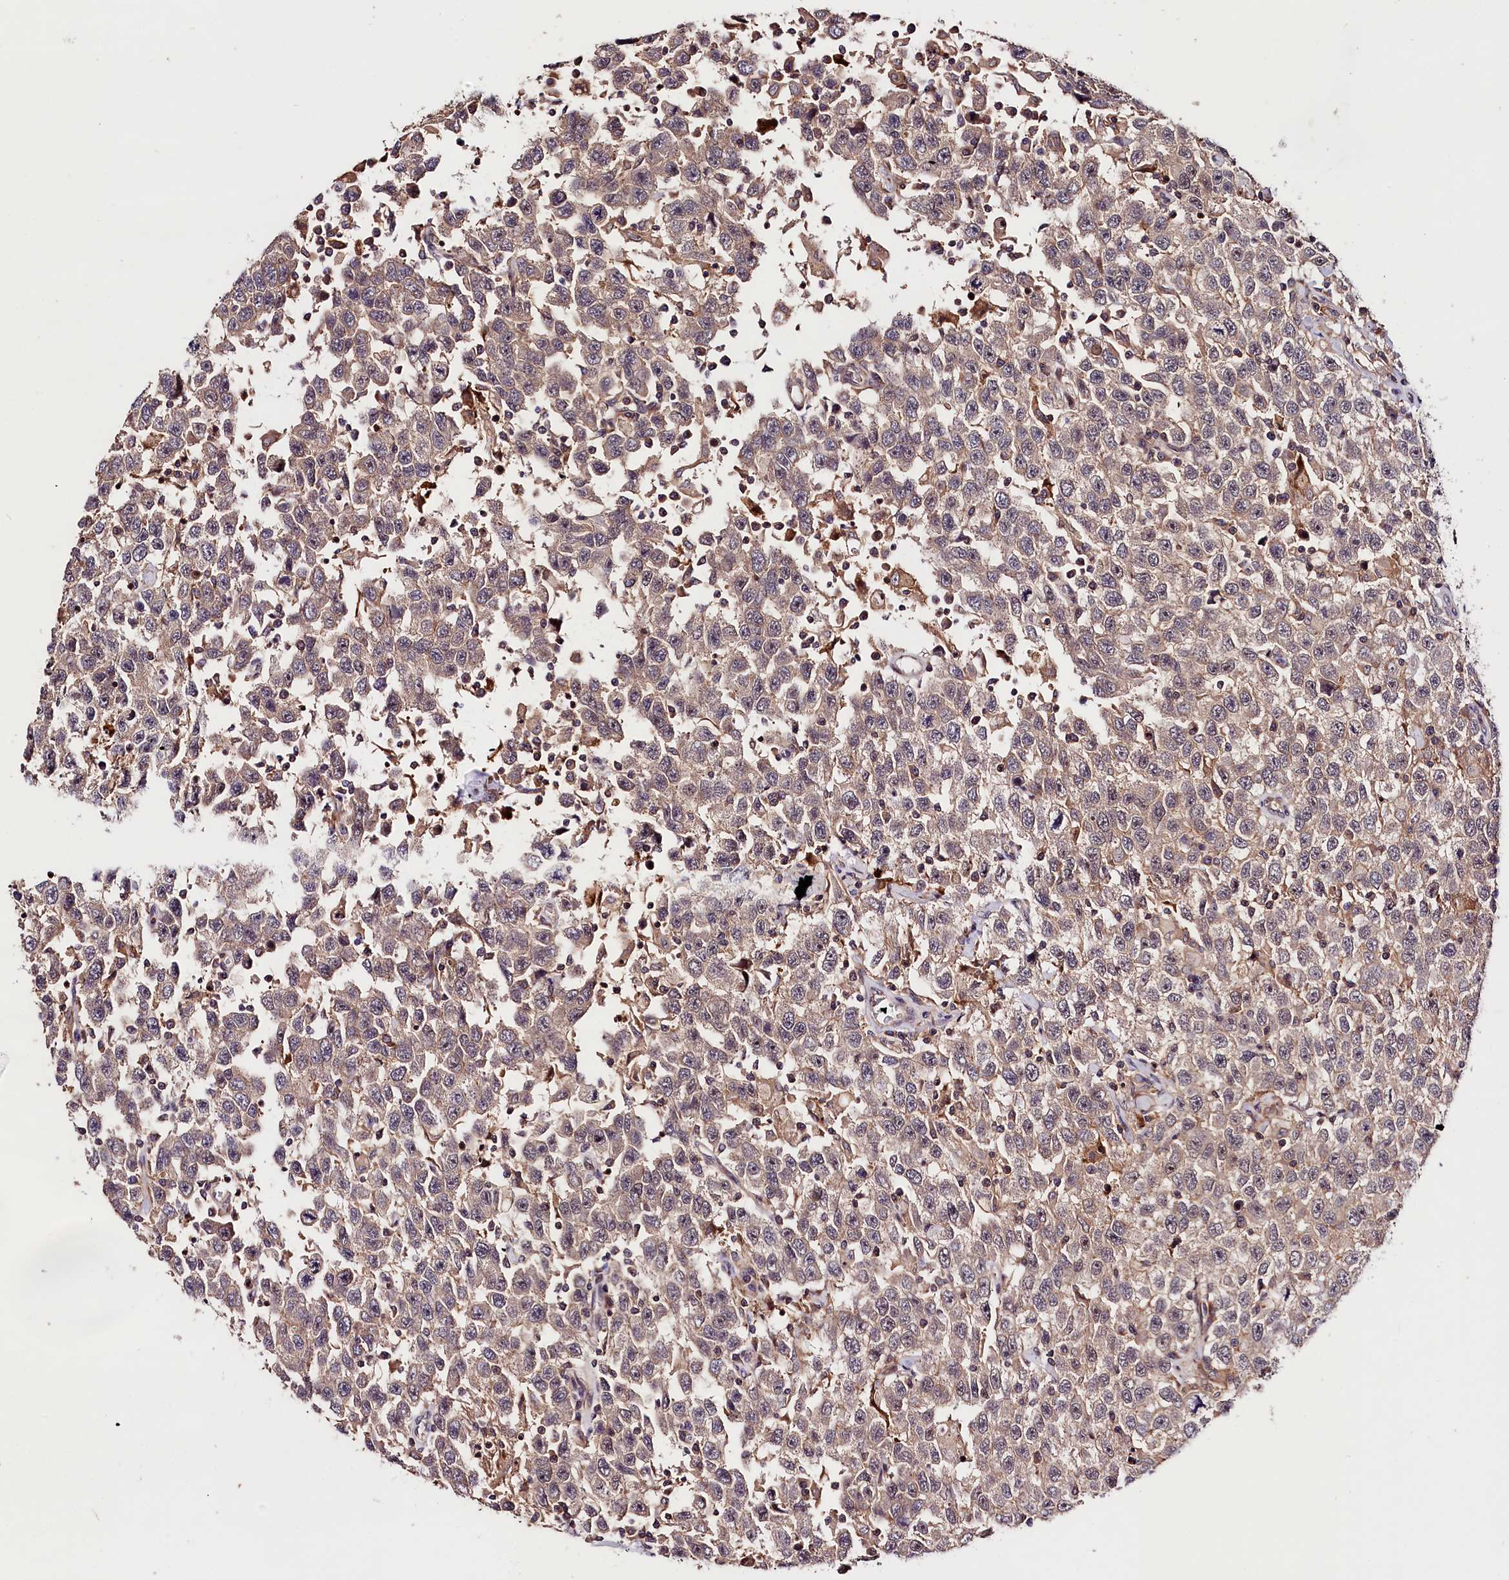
{"staining": {"intensity": "weak", "quantity": "25%-75%", "location": "cytoplasmic/membranous"}, "tissue": "testis cancer", "cell_type": "Tumor cells", "image_type": "cancer", "snomed": [{"axis": "morphology", "description": "Seminoma, NOS"}, {"axis": "topography", "description": "Testis"}], "caption": "An image of testis seminoma stained for a protein exhibits weak cytoplasmic/membranous brown staining in tumor cells.", "gene": "CACNA1H", "patient": {"sex": "male", "age": 41}}